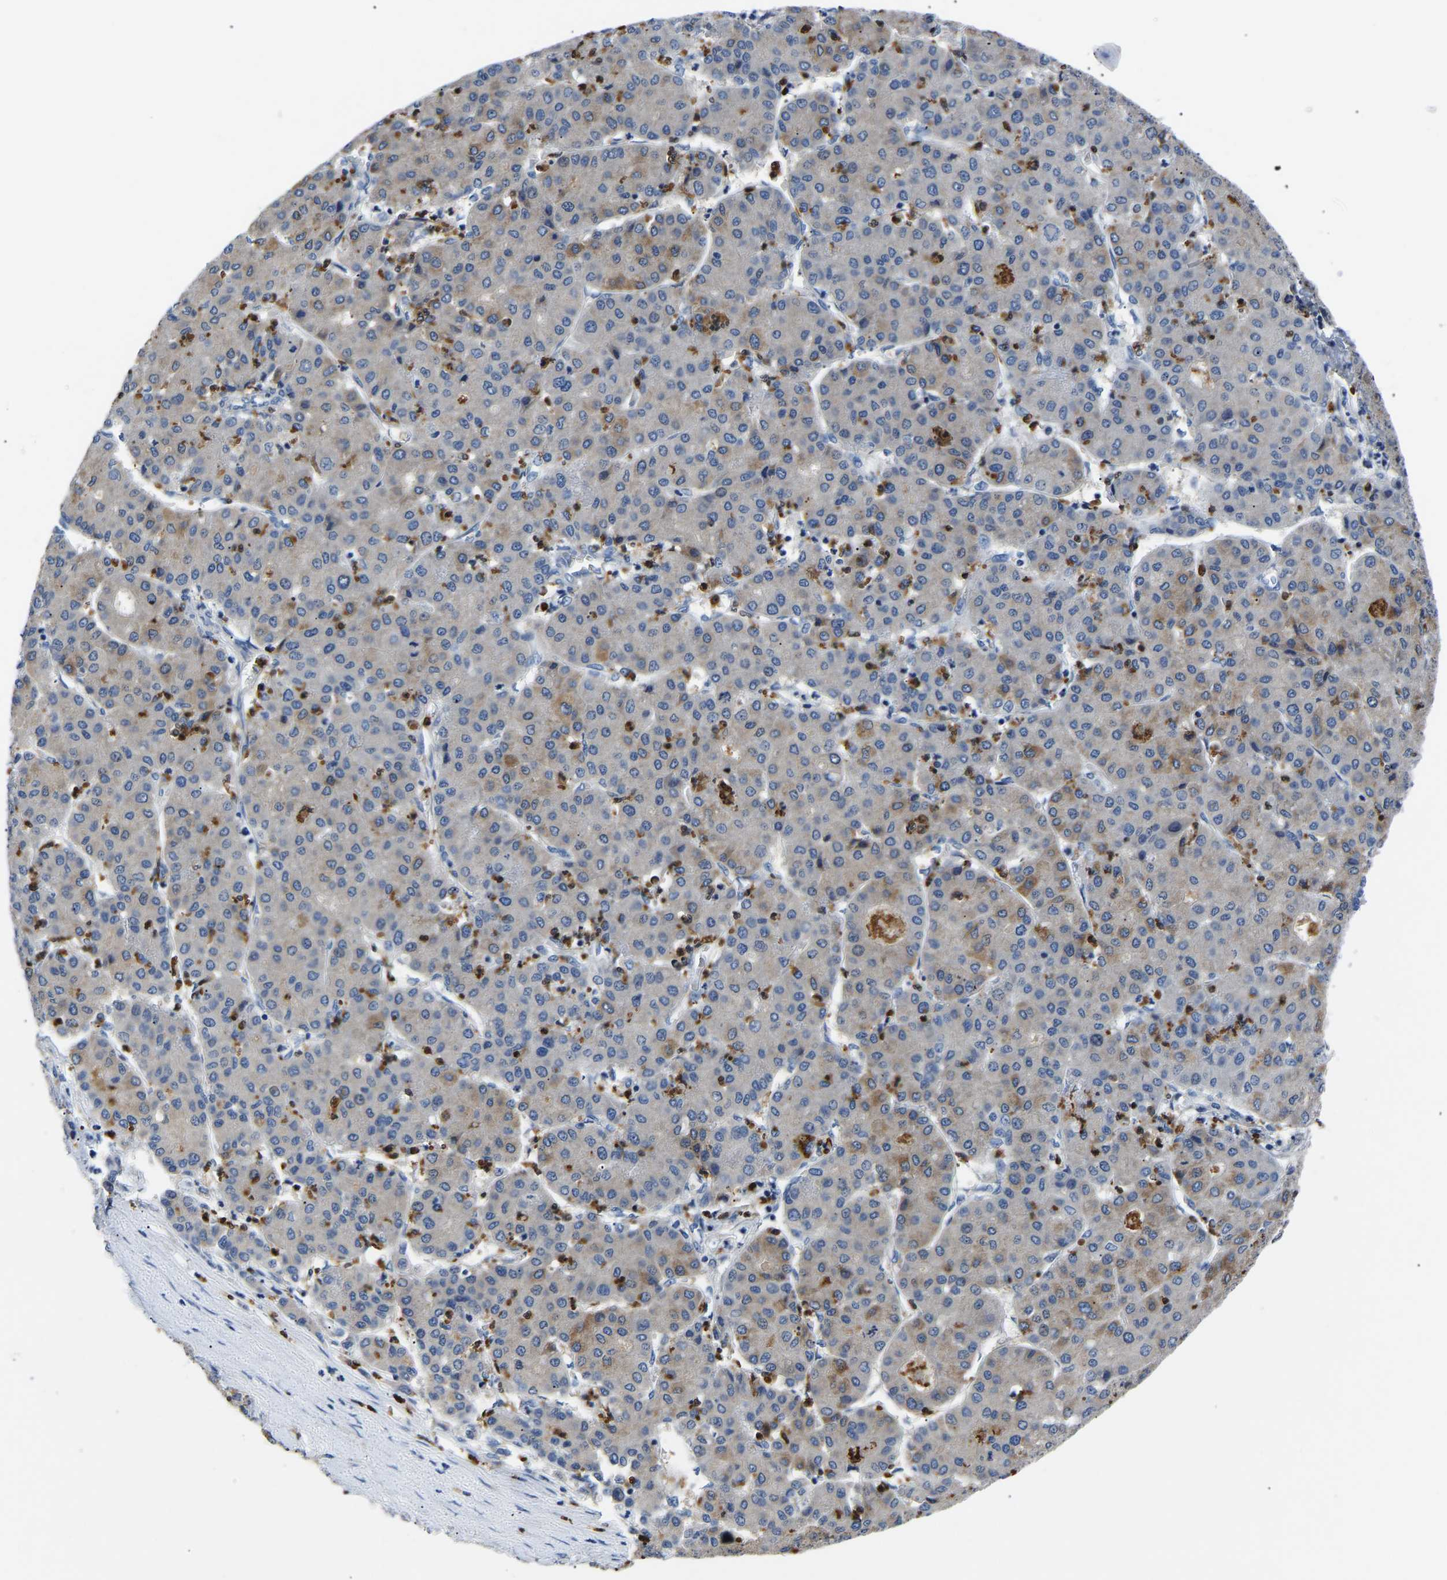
{"staining": {"intensity": "weak", "quantity": "<25%", "location": "cytoplasmic/membranous"}, "tissue": "liver cancer", "cell_type": "Tumor cells", "image_type": "cancer", "snomed": [{"axis": "morphology", "description": "Carcinoma, Hepatocellular, NOS"}, {"axis": "topography", "description": "Liver"}], "caption": "IHC histopathology image of neoplastic tissue: liver cancer stained with DAB (3,3'-diaminobenzidine) reveals no significant protein positivity in tumor cells.", "gene": "TOR1B", "patient": {"sex": "male", "age": 65}}